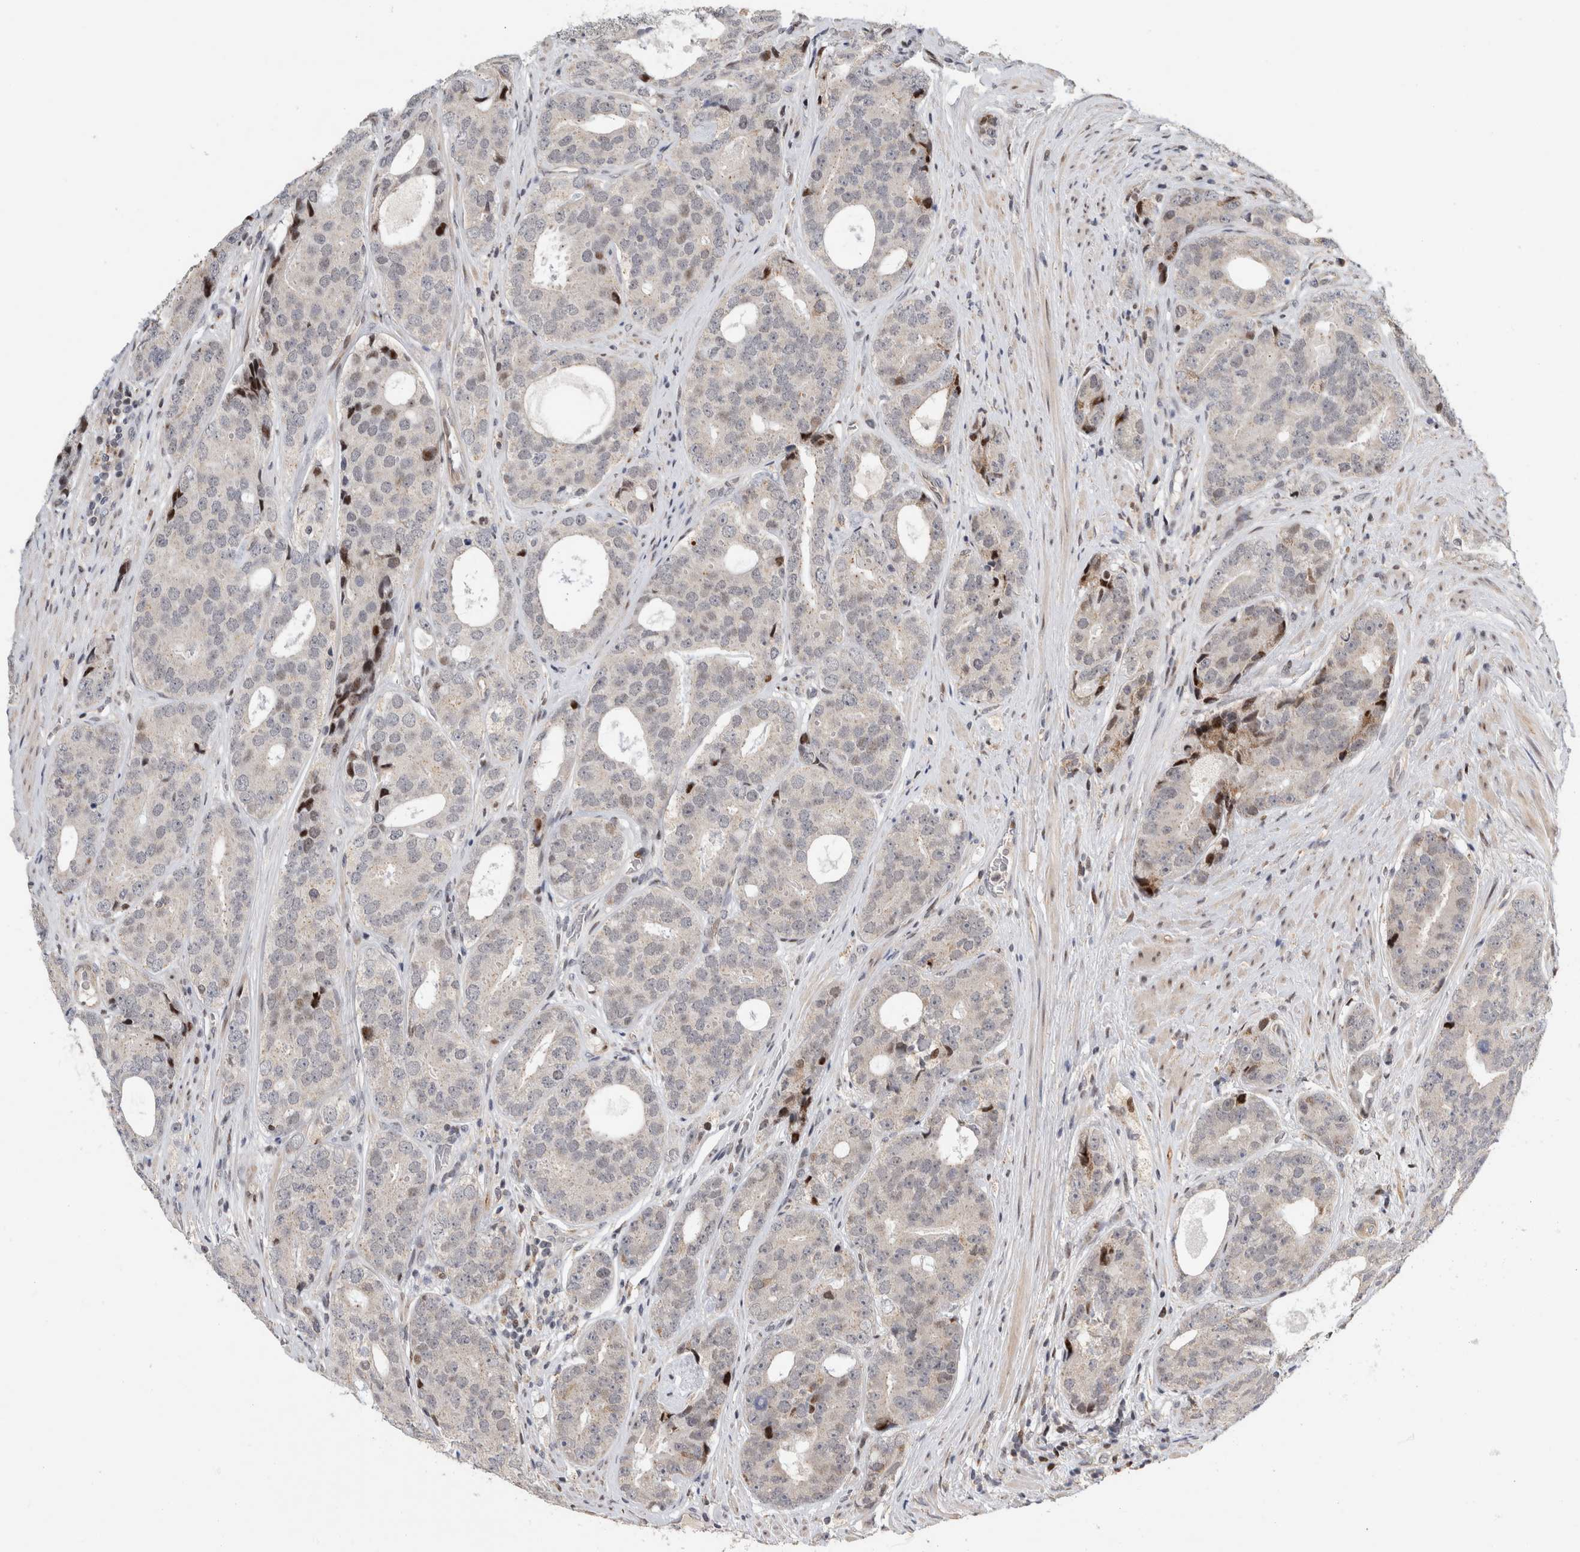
{"staining": {"intensity": "moderate", "quantity": "<25%", "location": "nuclear"}, "tissue": "prostate cancer", "cell_type": "Tumor cells", "image_type": "cancer", "snomed": [{"axis": "morphology", "description": "Adenocarcinoma, High grade"}, {"axis": "topography", "description": "Prostate"}], "caption": "Tumor cells exhibit moderate nuclear staining in about <25% of cells in prostate cancer.", "gene": "C8orf58", "patient": {"sex": "male", "age": 56}}